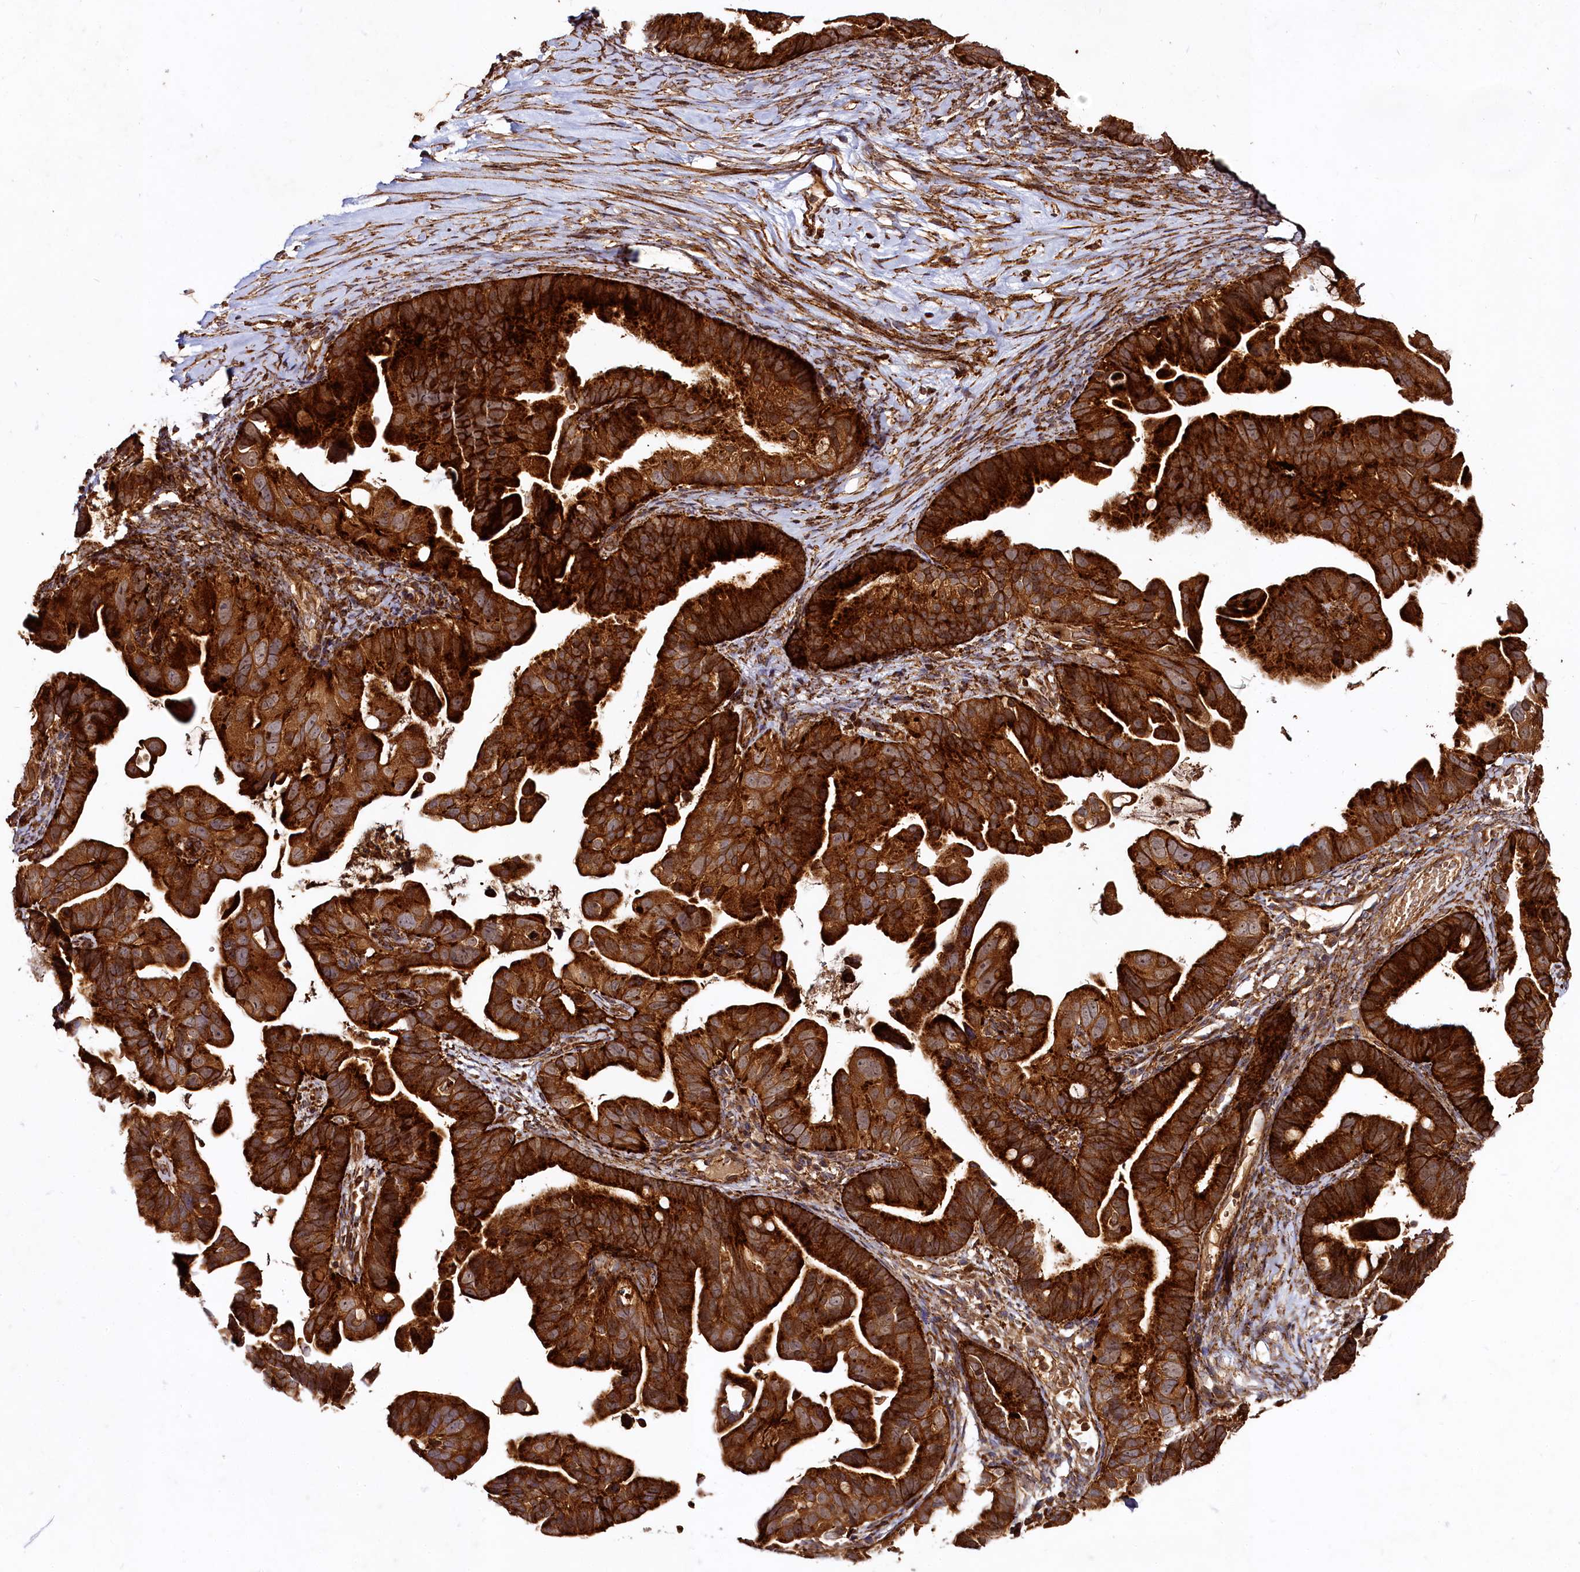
{"staining": {"intensity": "strong", "quantity": ">75%", "location": "cytoplasmic/membranous"}, "tissue": "ovarian cancer", "cell_type": "Tumor cells", "image_type": "cancer", "snomed": [{"axis": "morphology", "description": "Cystadenocarcinoma, serous, NOS"}, {"axis": "topography", "description": "Ovary"}], "caption": "This histopathology image exhibits immunohistochemistry staining of ovarian serous cystadenocarcinoma, with high strong cytoplasmic/membranous staining in approximately >75% of tumor cells.", "gene": "WDR73", "patient": {"sex": "female", "age": 56}}